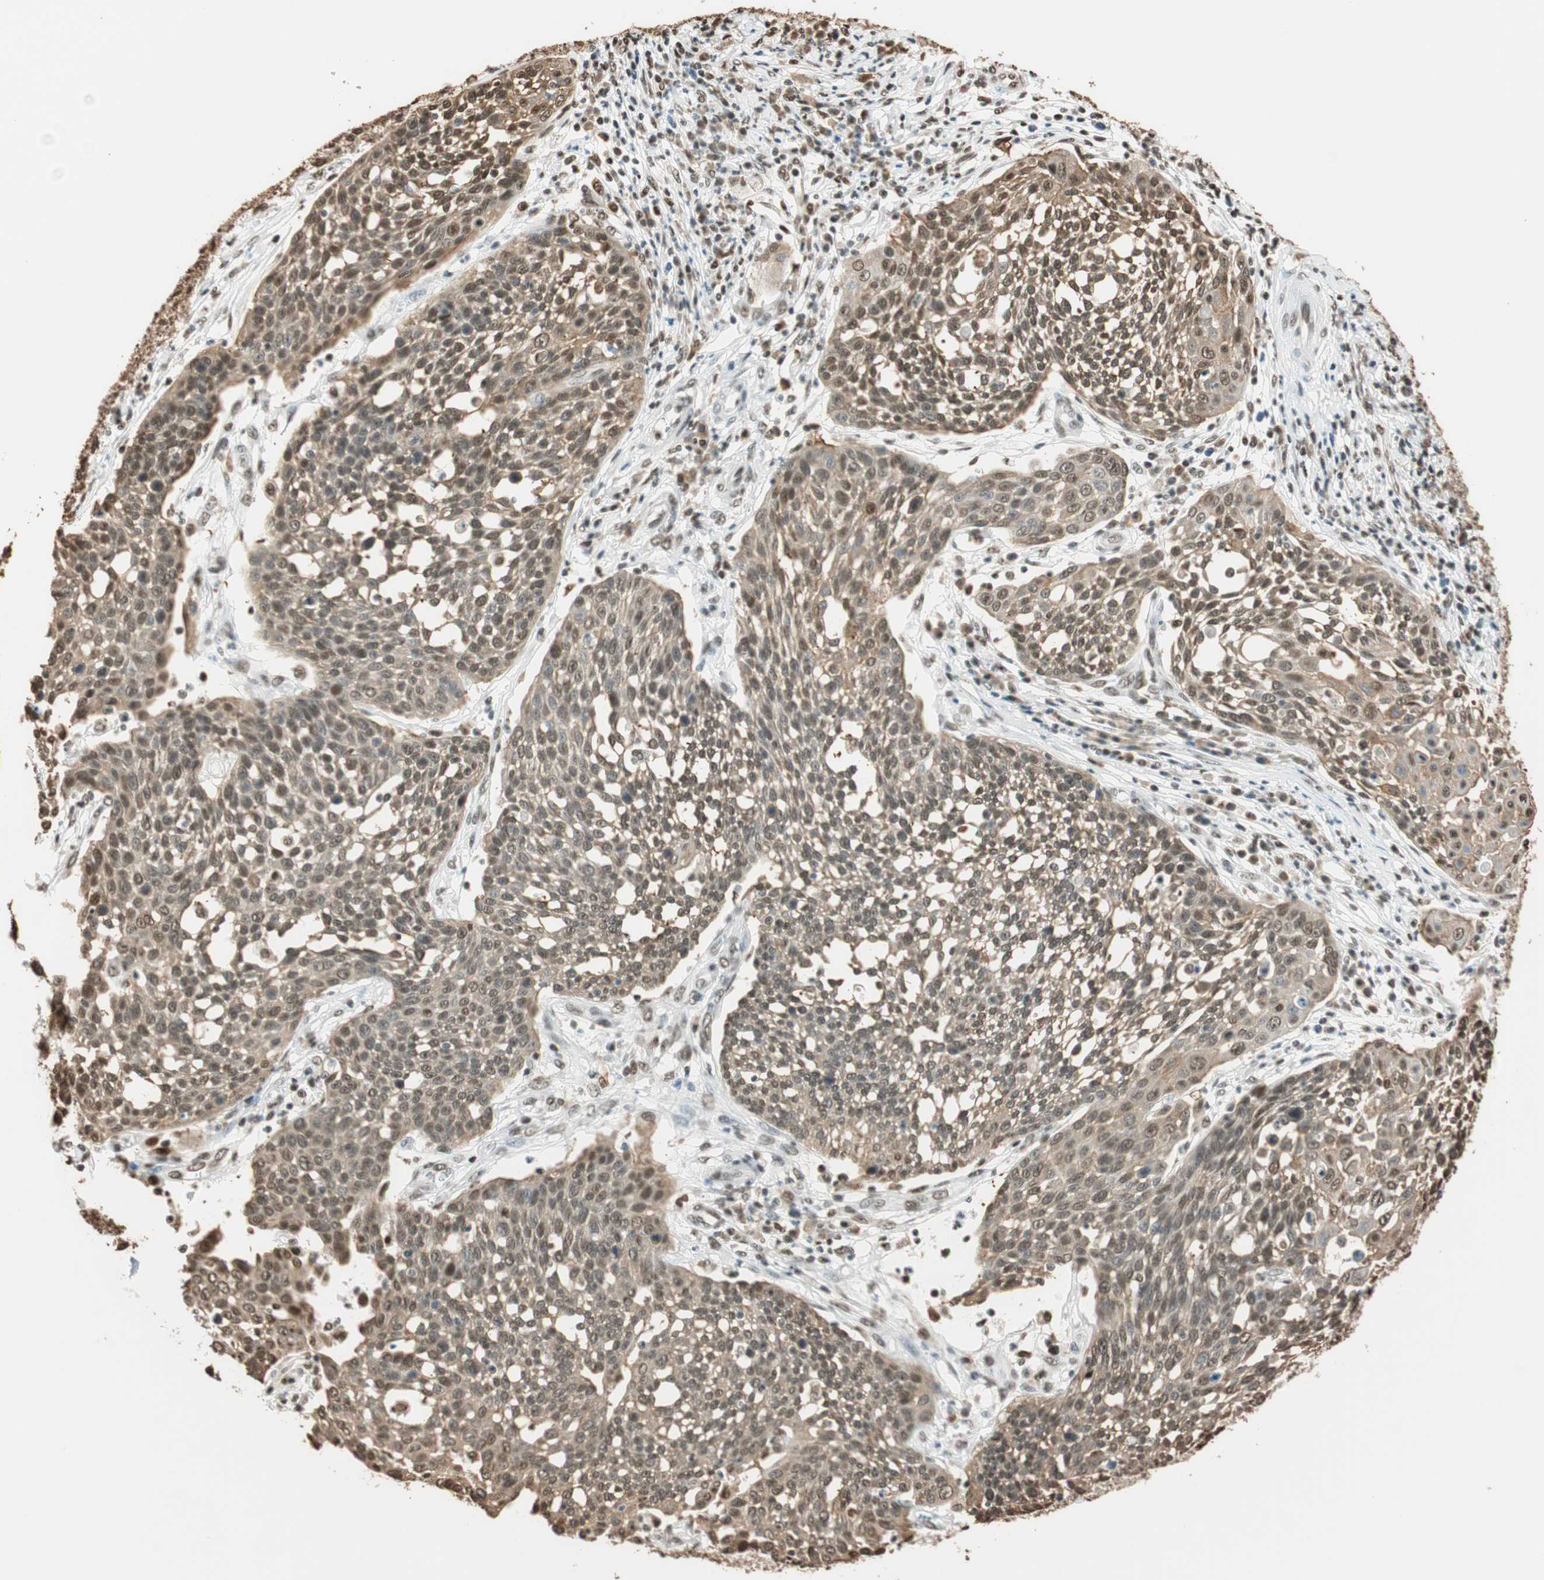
{"staining": {"intensity": "moderate", "quantity": "25%-75%", "location": "cytoplasmic/membranous,nuclear"}, "tissue": "cervical cancer", "cell_type": "Tumor cells", "image_type": "cancer", "snomed": [{"axis": "morphology", "description": "Squamous cell carcinoma, NOS"}, {"axis": "topography", "description": "Cervix"}], "caption": "The image demonstrates immunohistochemical staining of cervical cancer. There is moderate cytoplasmic/membranous and nuclear staining is identified in approximately 25%-75% of tumor cells.", "gene": "FANCG", "patient": {"sex": "female", "age": 34}}